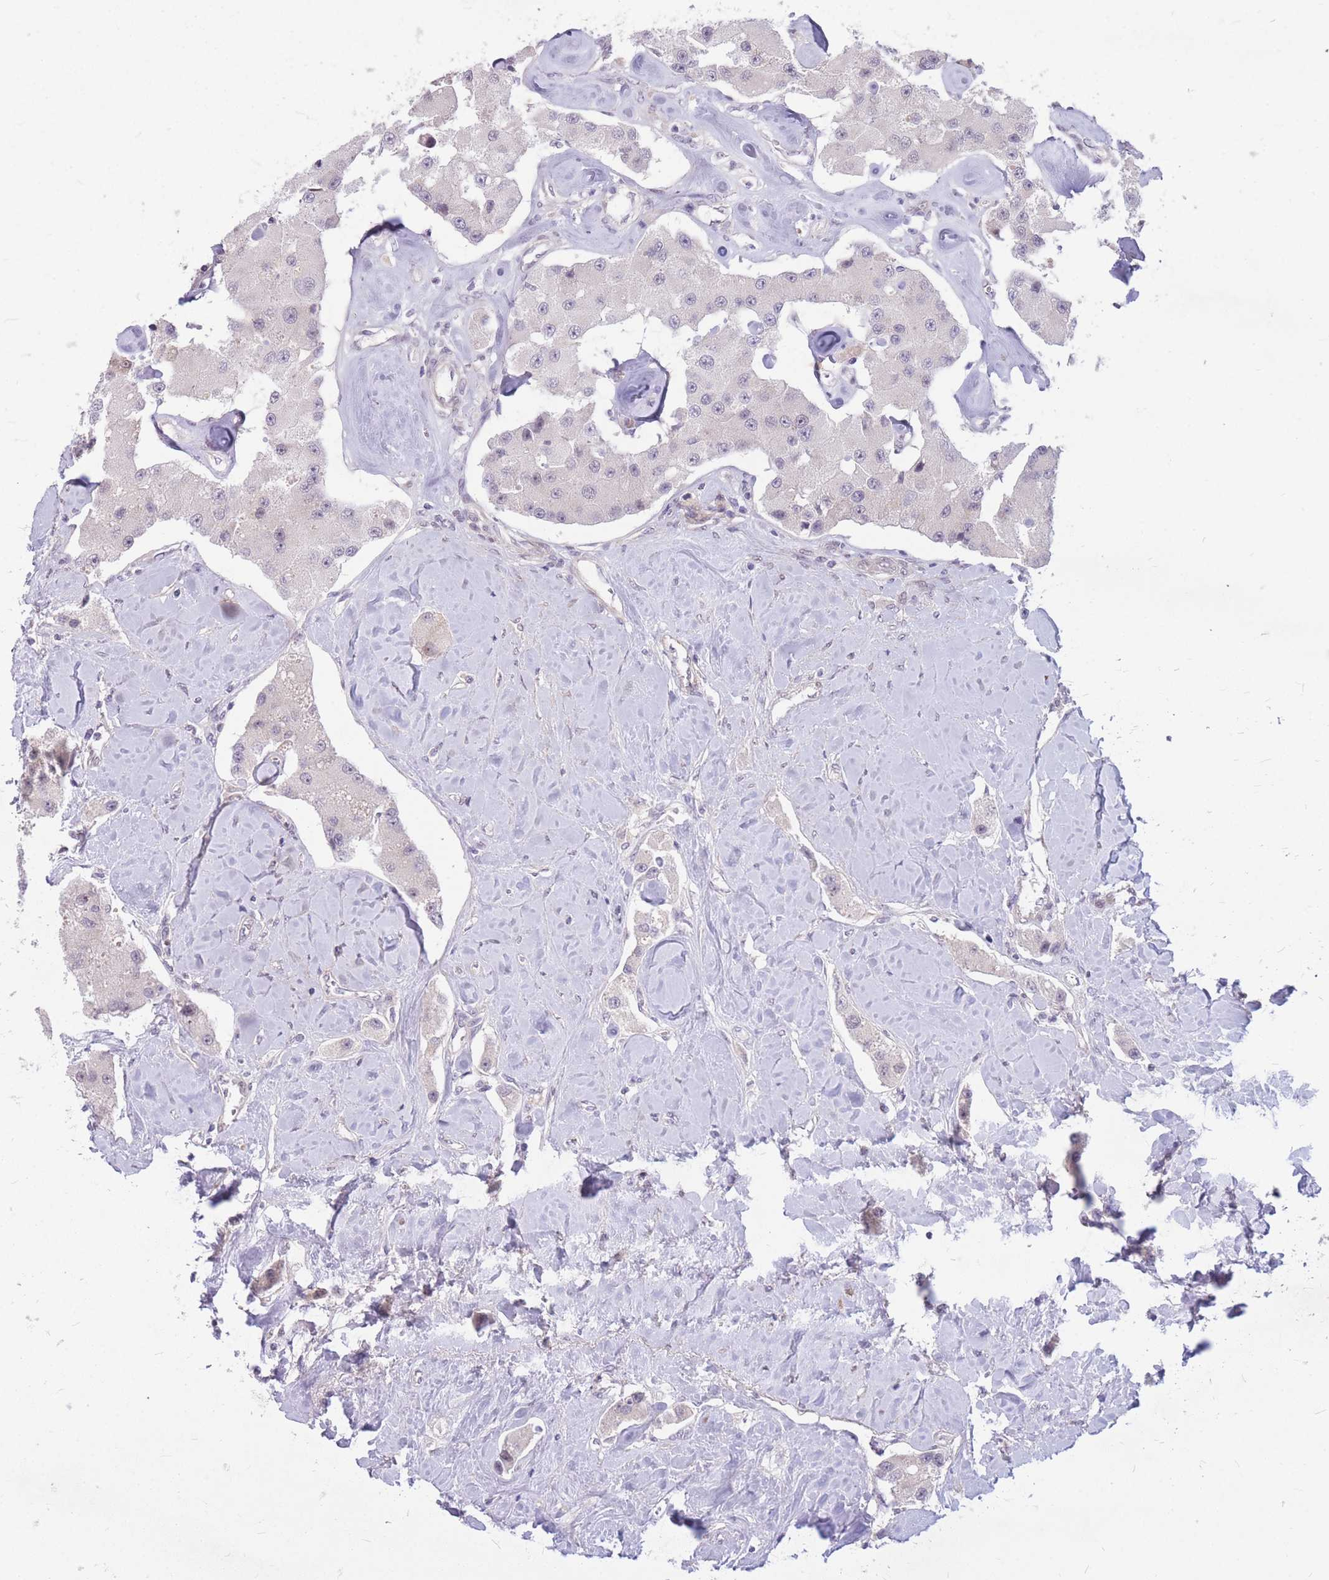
{"staining": {"intensity": "negative", "quantity": "none", "location": "none"}, "tissue": "carcinoid", "cell_type": "Tumor cells", "image_type": "cancer", "snomed": [{"axis": "morphology", "description": "Carcinoid, malignant, NOS"}, {"axis": "topography", "description": "Pancreas"}], "caption": "Immunohistochemical staining of human carcinoid (malignant) reveals no significant positivity in tumor cells.", "gene": "ERCC2", "patient": {"sex": "male", "age": 41}}